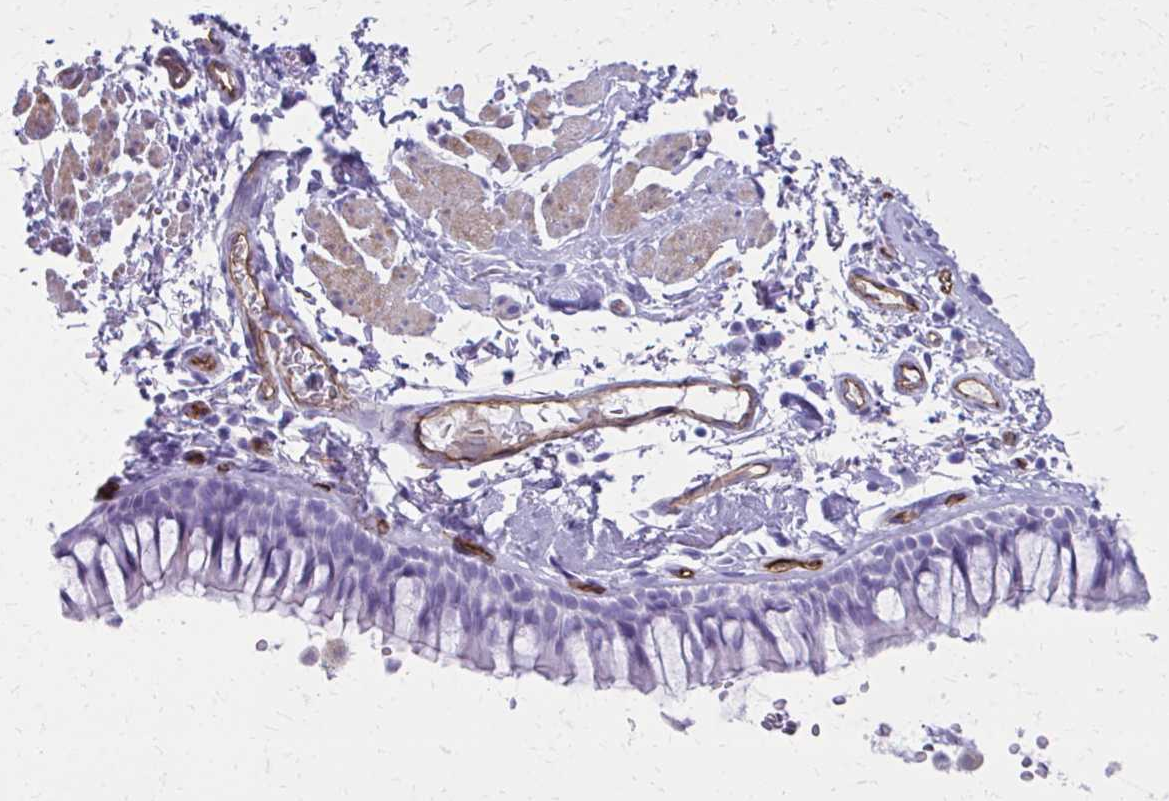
{"staining": {"intensity": "negative", "quantity": "none", "location": "none"}, "tissue": "bronchus", "cell_type": "Respiratory epithelial cells", "image_type": "normal", "snomed": [{"axis": "morphology", "description": "Normal tissue, NOS"}, {"axis": "topography", "description": "Cartilage tissue"}, {"axis": "topography", "description": "Bronchus"}], "caption": "Image shows no protein staining in respiratory epithelial cells of benign bronchus.", "gene": "TPSG1", "patient": {"sex": "female", "age": 79}}